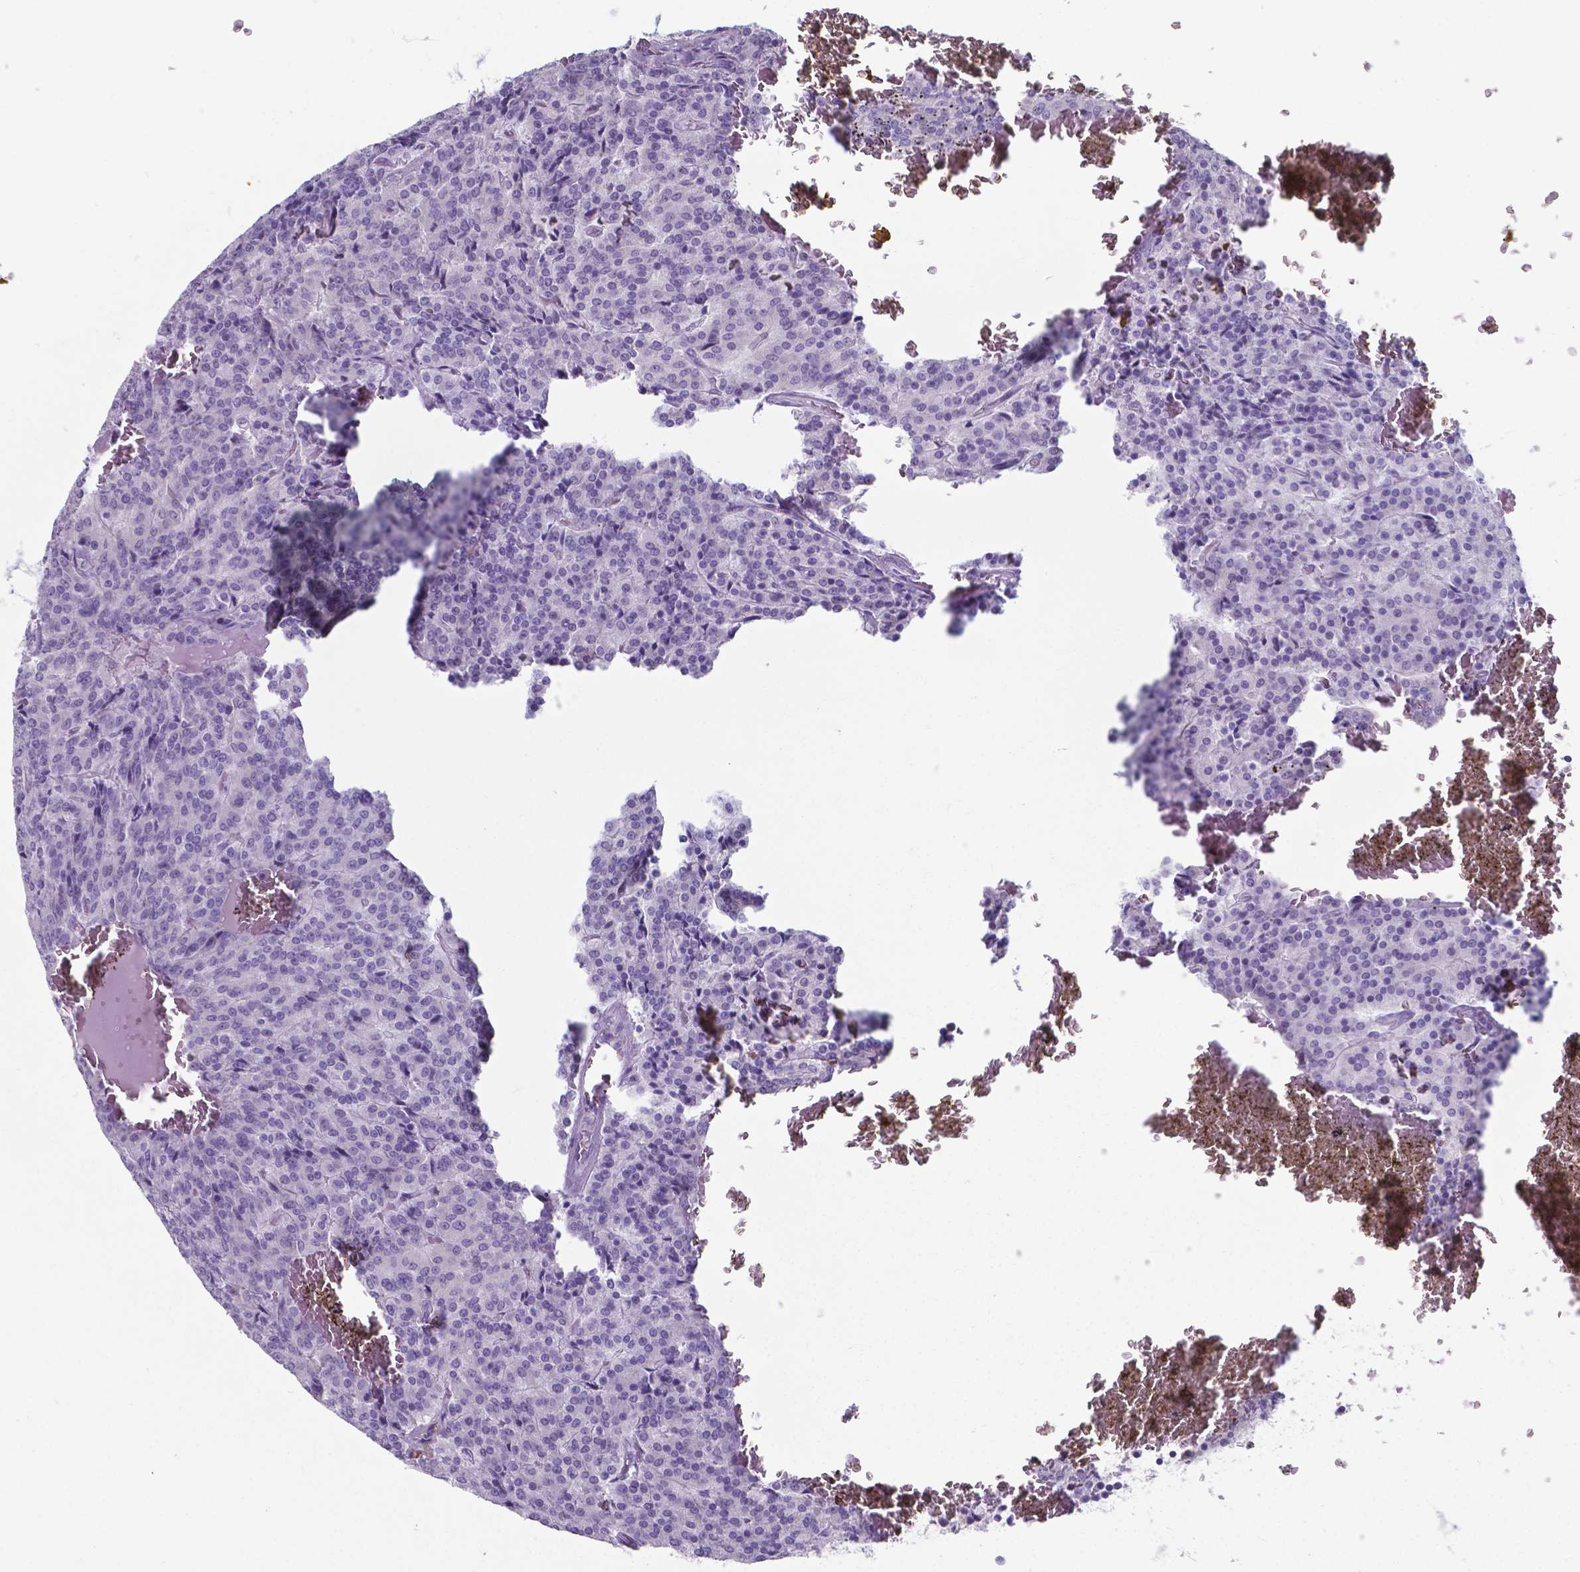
{"staining": {"intensity": "negative", "quantity": "none", "location": "none"}, "tissue": "carcinoid", "cell_type": "Tumor cells", "image_type": "cancer", "snomed": [{"axis": "morphology", "description": "Carcinoid, malignant, NOS"}, {"axis": "topography", "description": "Lung"}], "caption": "Protein analysis of carcinoid shows no significant staining in tumor cells.", "gene": "AP5B1", "patient": {"sex": "male", "age": 70}}